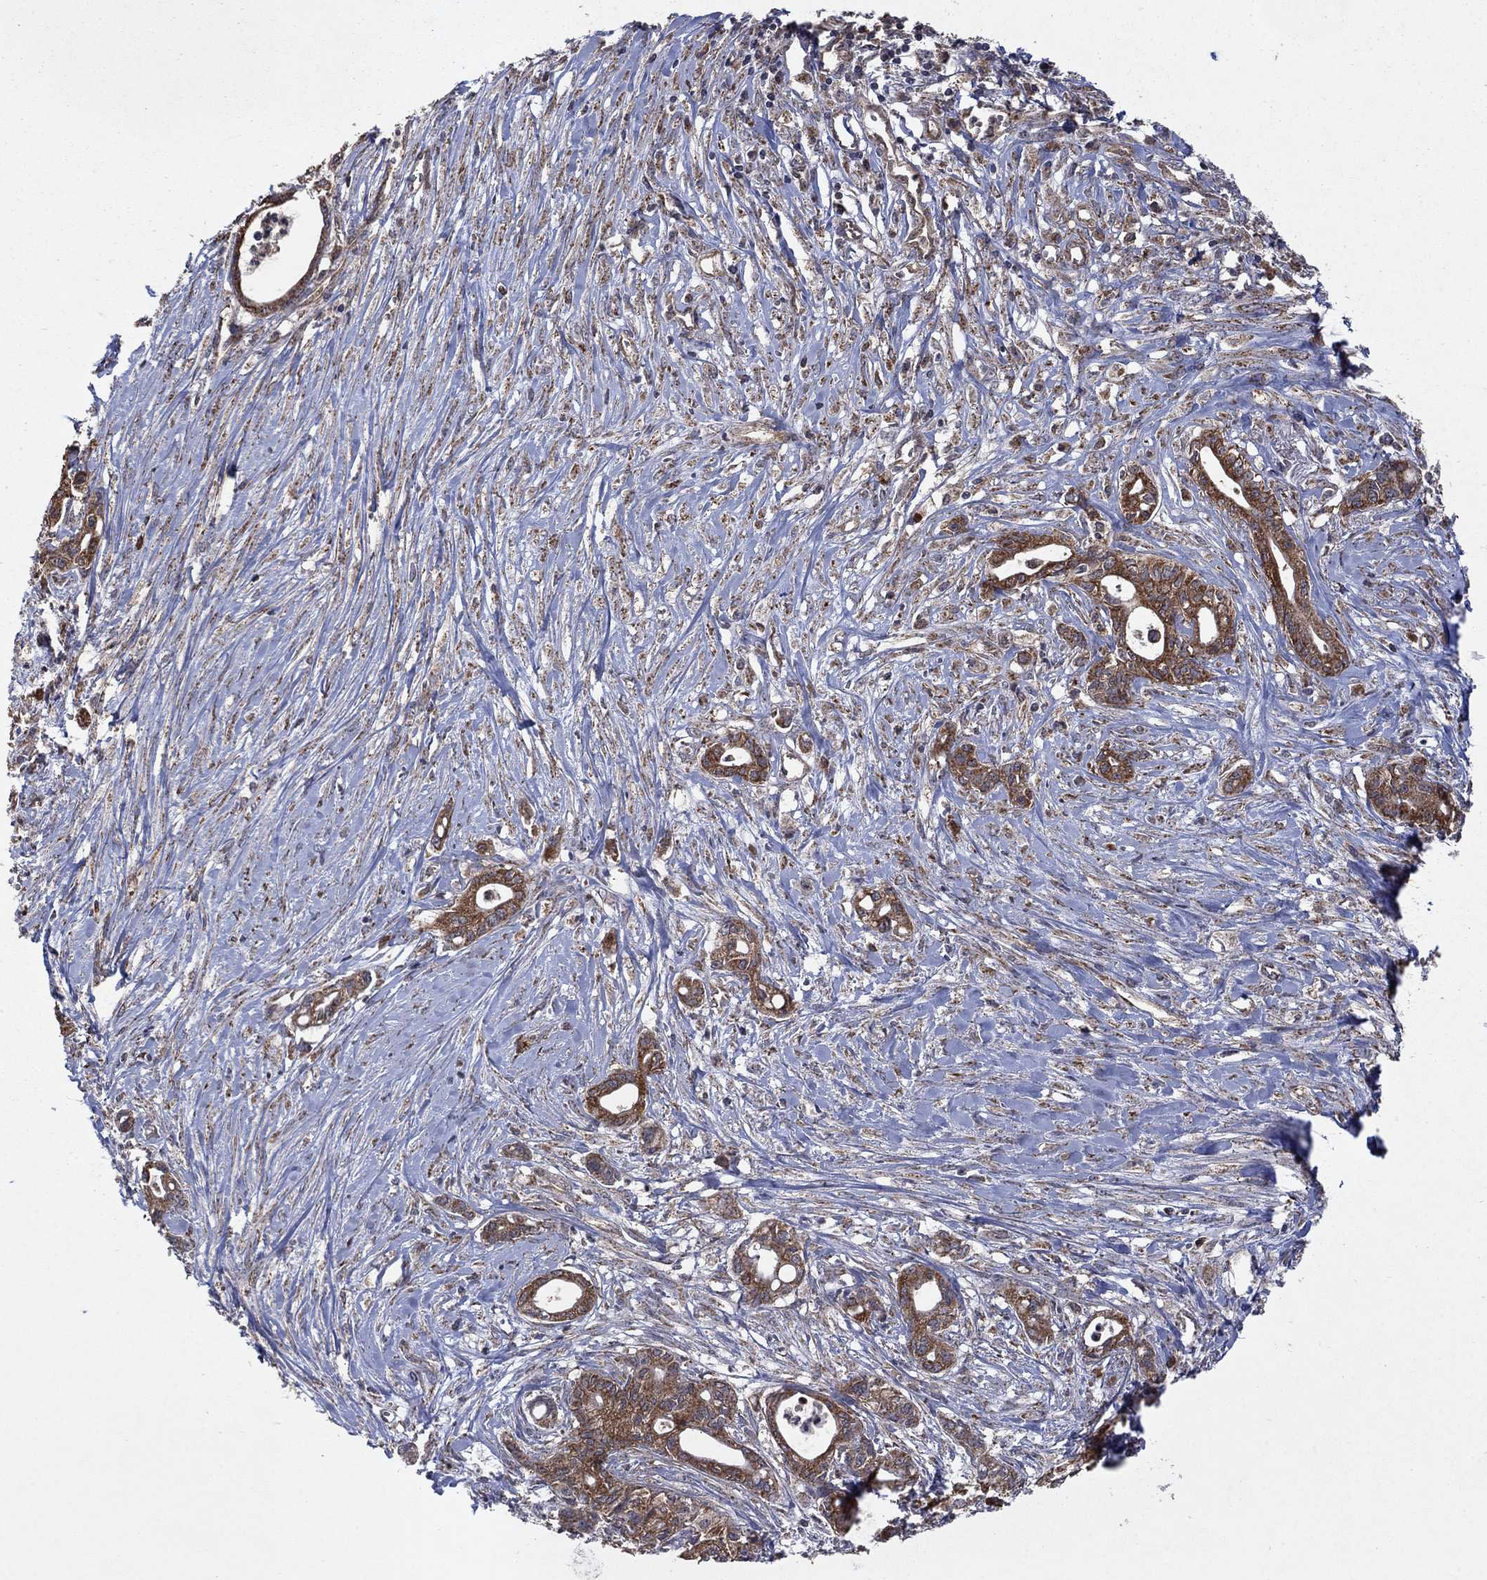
{"staining": {"intensity": "strong", "quantity": "25%-75%", "location": "cytoplasmic/membranous"}, "tissue": "pancreatic cancer", "cell_type": "Tumor cells", "image_type": "cancer", "snomed": [{"axis": "morphology", "description": "Adenocarcinoma, NOS"}, {"axis": "topography", "description": "Pancreas"}], "caption": "Protein staining of pancreatic adenocarcinoma tissue shows strong cytoplasmic/membranous expression in about 25%-75% of tumor cells. Ihc stains the protein in brown and the nuclei are stained blue.", "gene": "DPH1", "patient": {"sex": "male", "age": 71}}